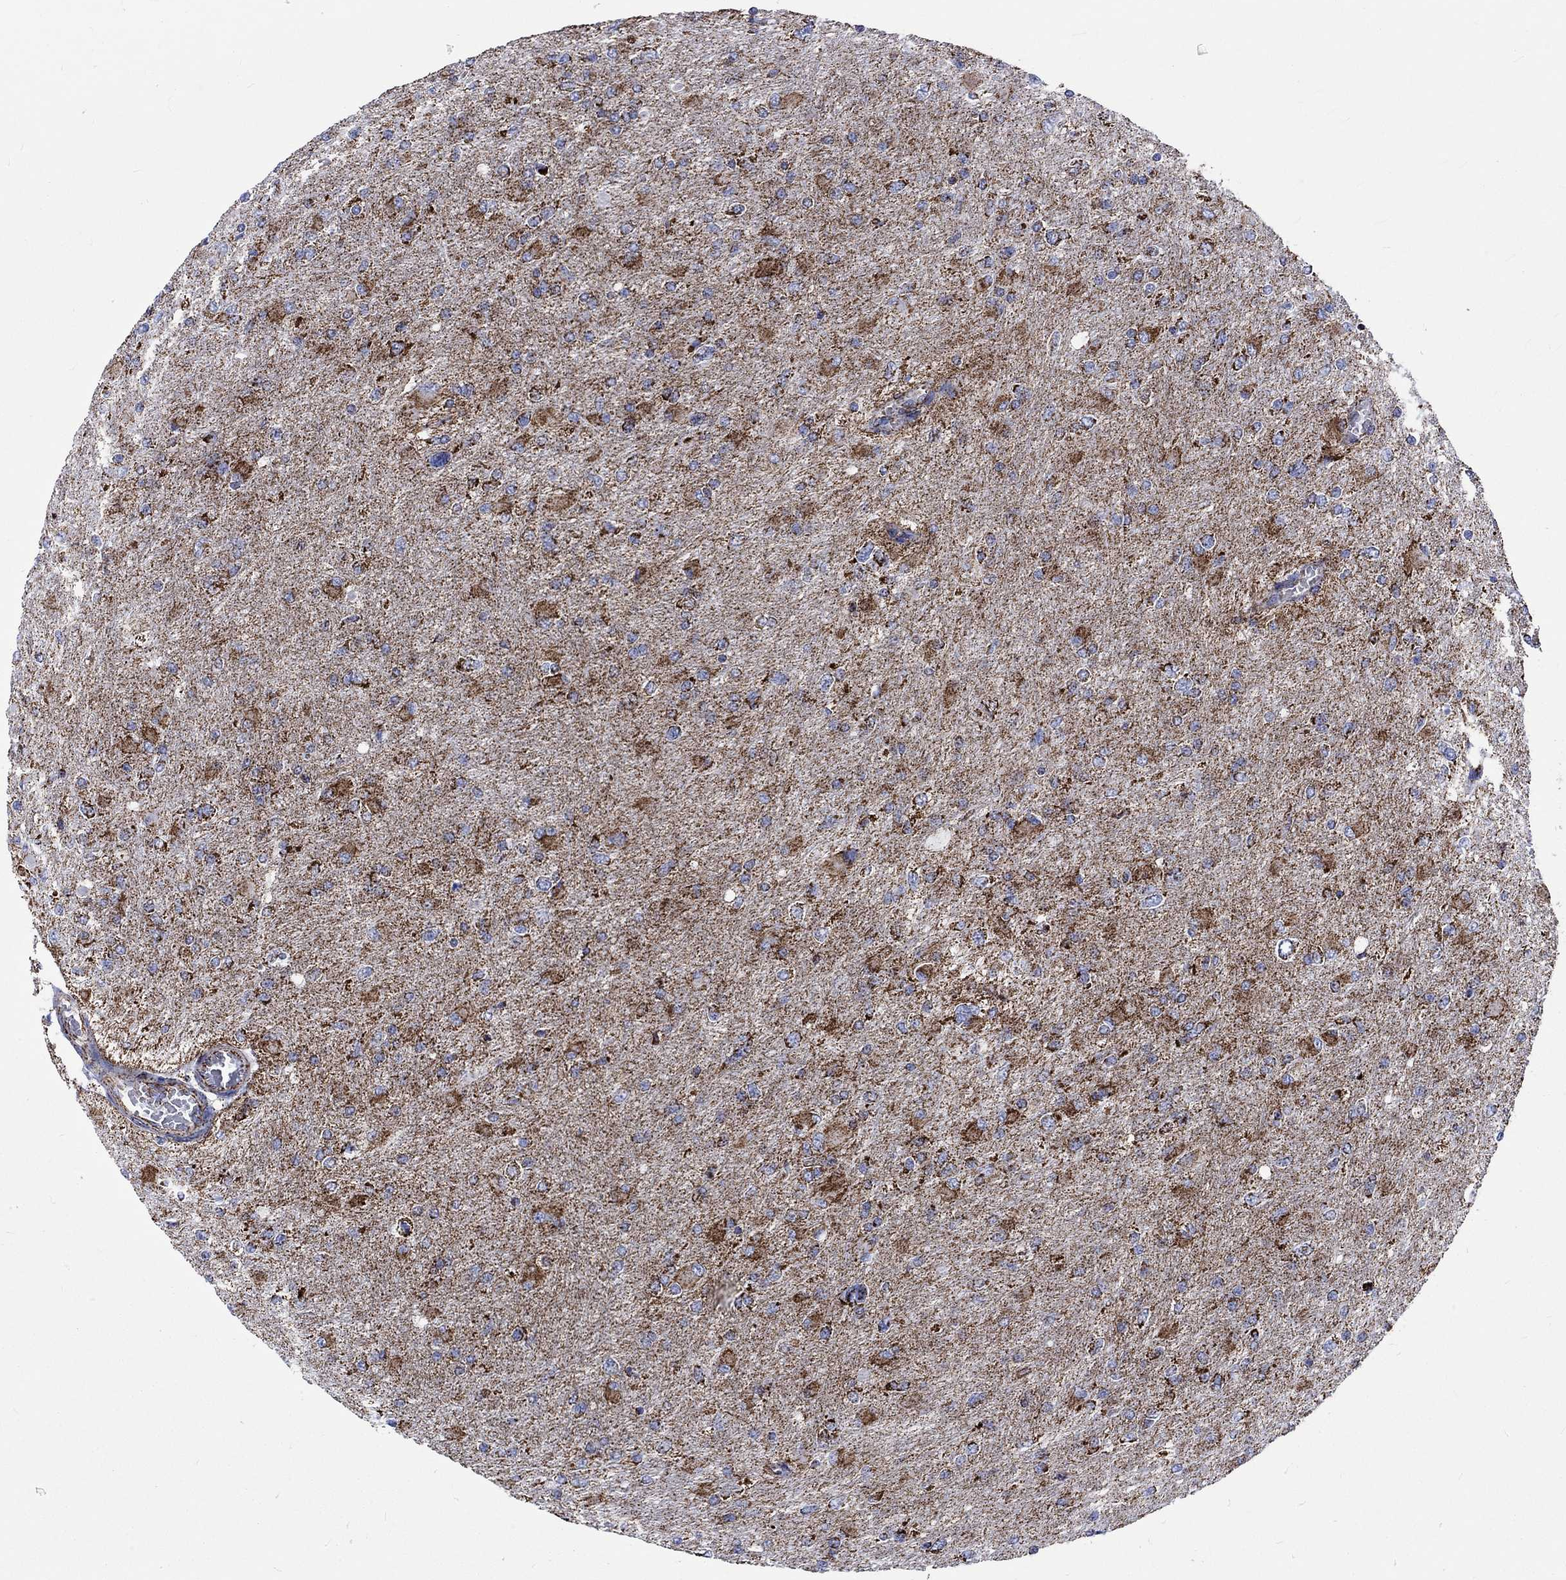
{"staining": {"intensity": "strong", "quantity": ">75%", "location": "cytoplasmic/membranous"}, "tissue": "glioma", "cell_type": "Tumor cells", "image_type": "cancer", "snomed": [{"axis": "morphology", "description": "Glioma, malignant, High grade"}, {"axis": "topography", "description": "Cerebral cortex"}], "caption": "Immunohistochemistry (IHC) photomicrograph of malignant high-grade glioma stained for a protein (brown), which shows high levels of strong cytoplasmic/membranous expression in approximately >75% of tumor cells.", "gene": "RCE1", "patient": {"sex": "female", "age": 36}}